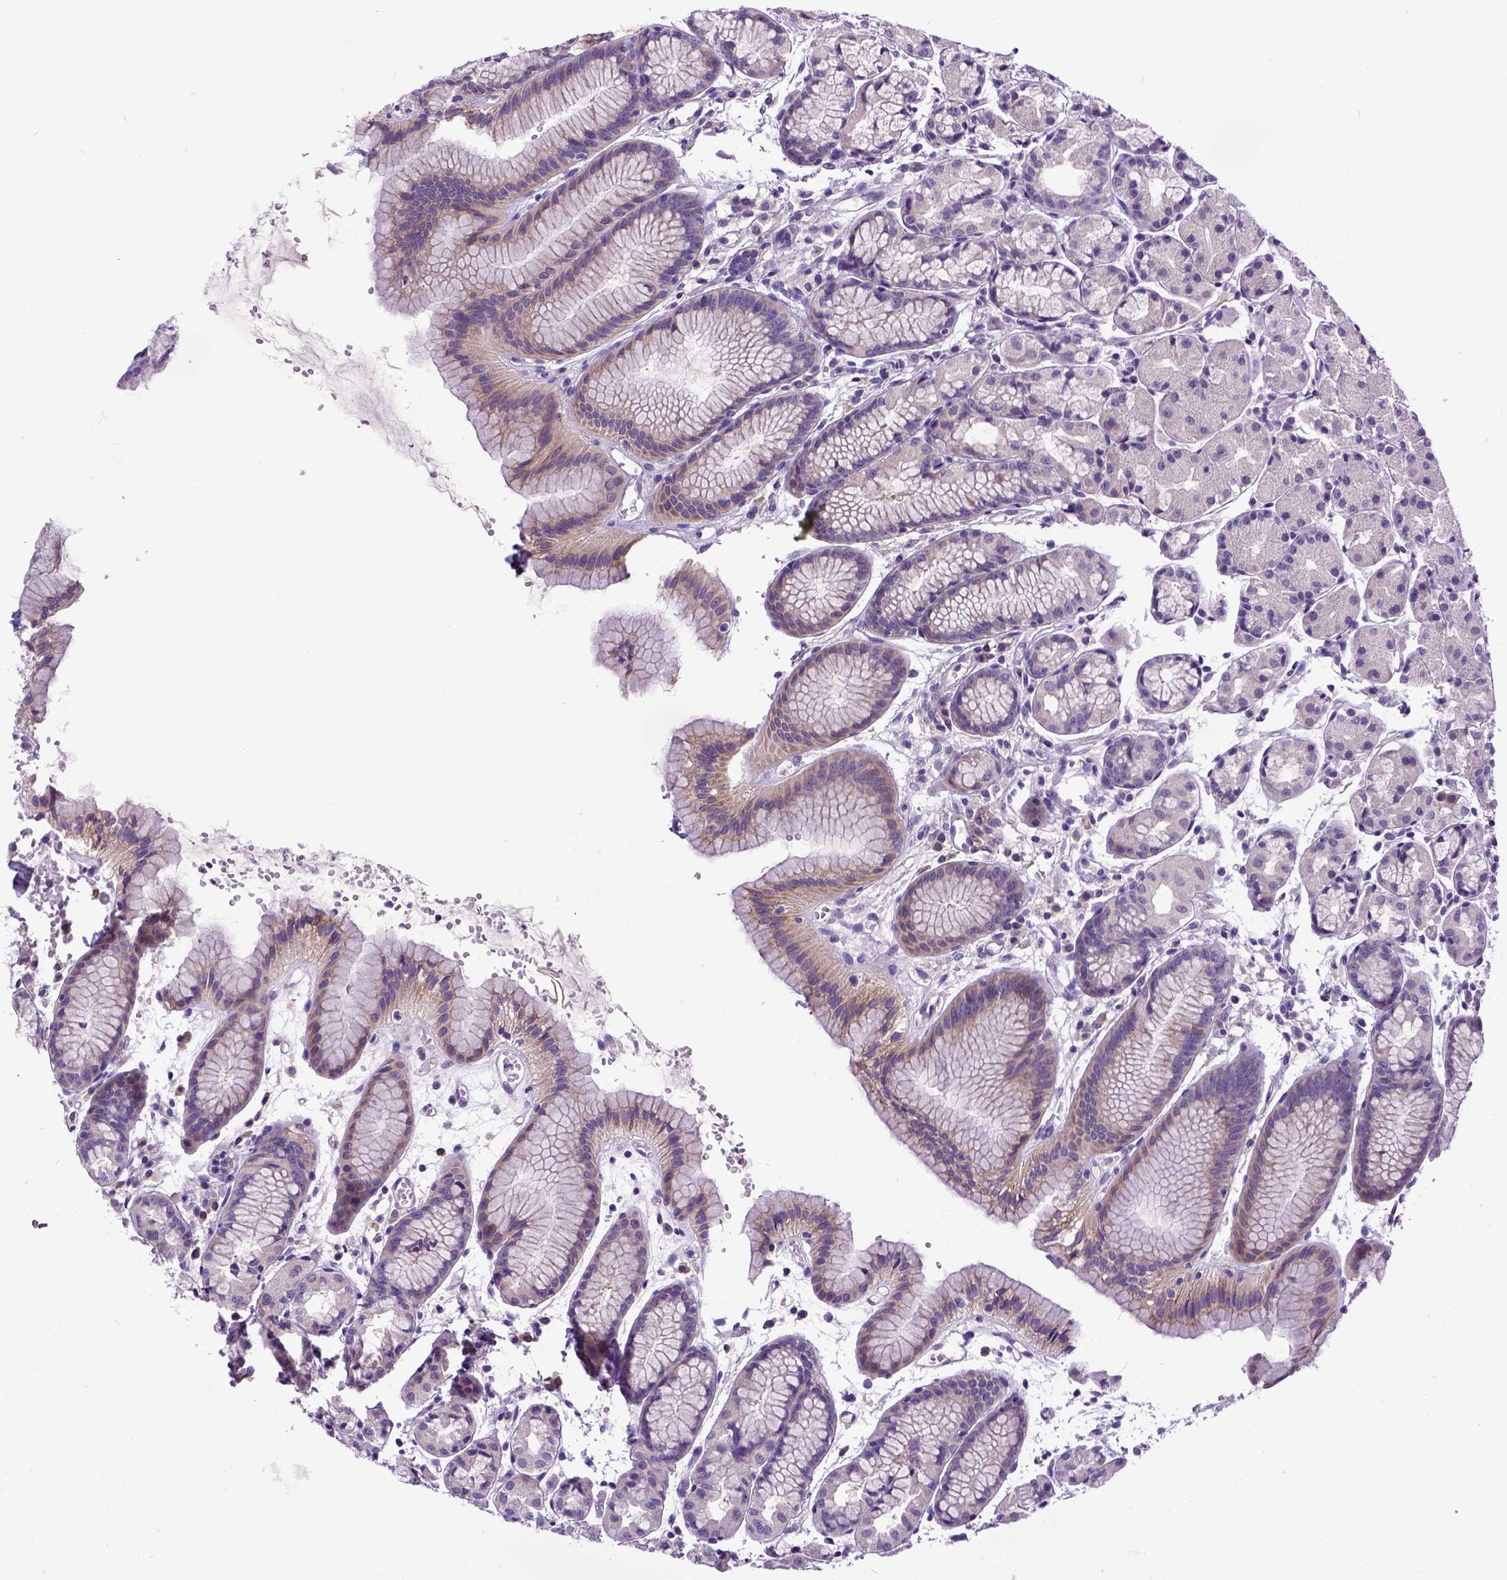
{"staining": {"intensity": "moderate", "quantity": "<25%", "location": "cytoplasmic/membranous"}, "tissue": "stomach", "cell_type": "Glandular cells", "image_type": "normal", "snomed": [{"axis": "morphology", "description": "Normal tissue, NOS"}, {"axis": "topography", "description": "Stomach, upper"}], "caption": "Immunohistochemistry of benign stomach exhibits low levels of moderate cytoplasmic/membranous positivity in about <25% of glandular cells.", "gene": "NEK5", "patient": {"sex": "male", "age": 47}}